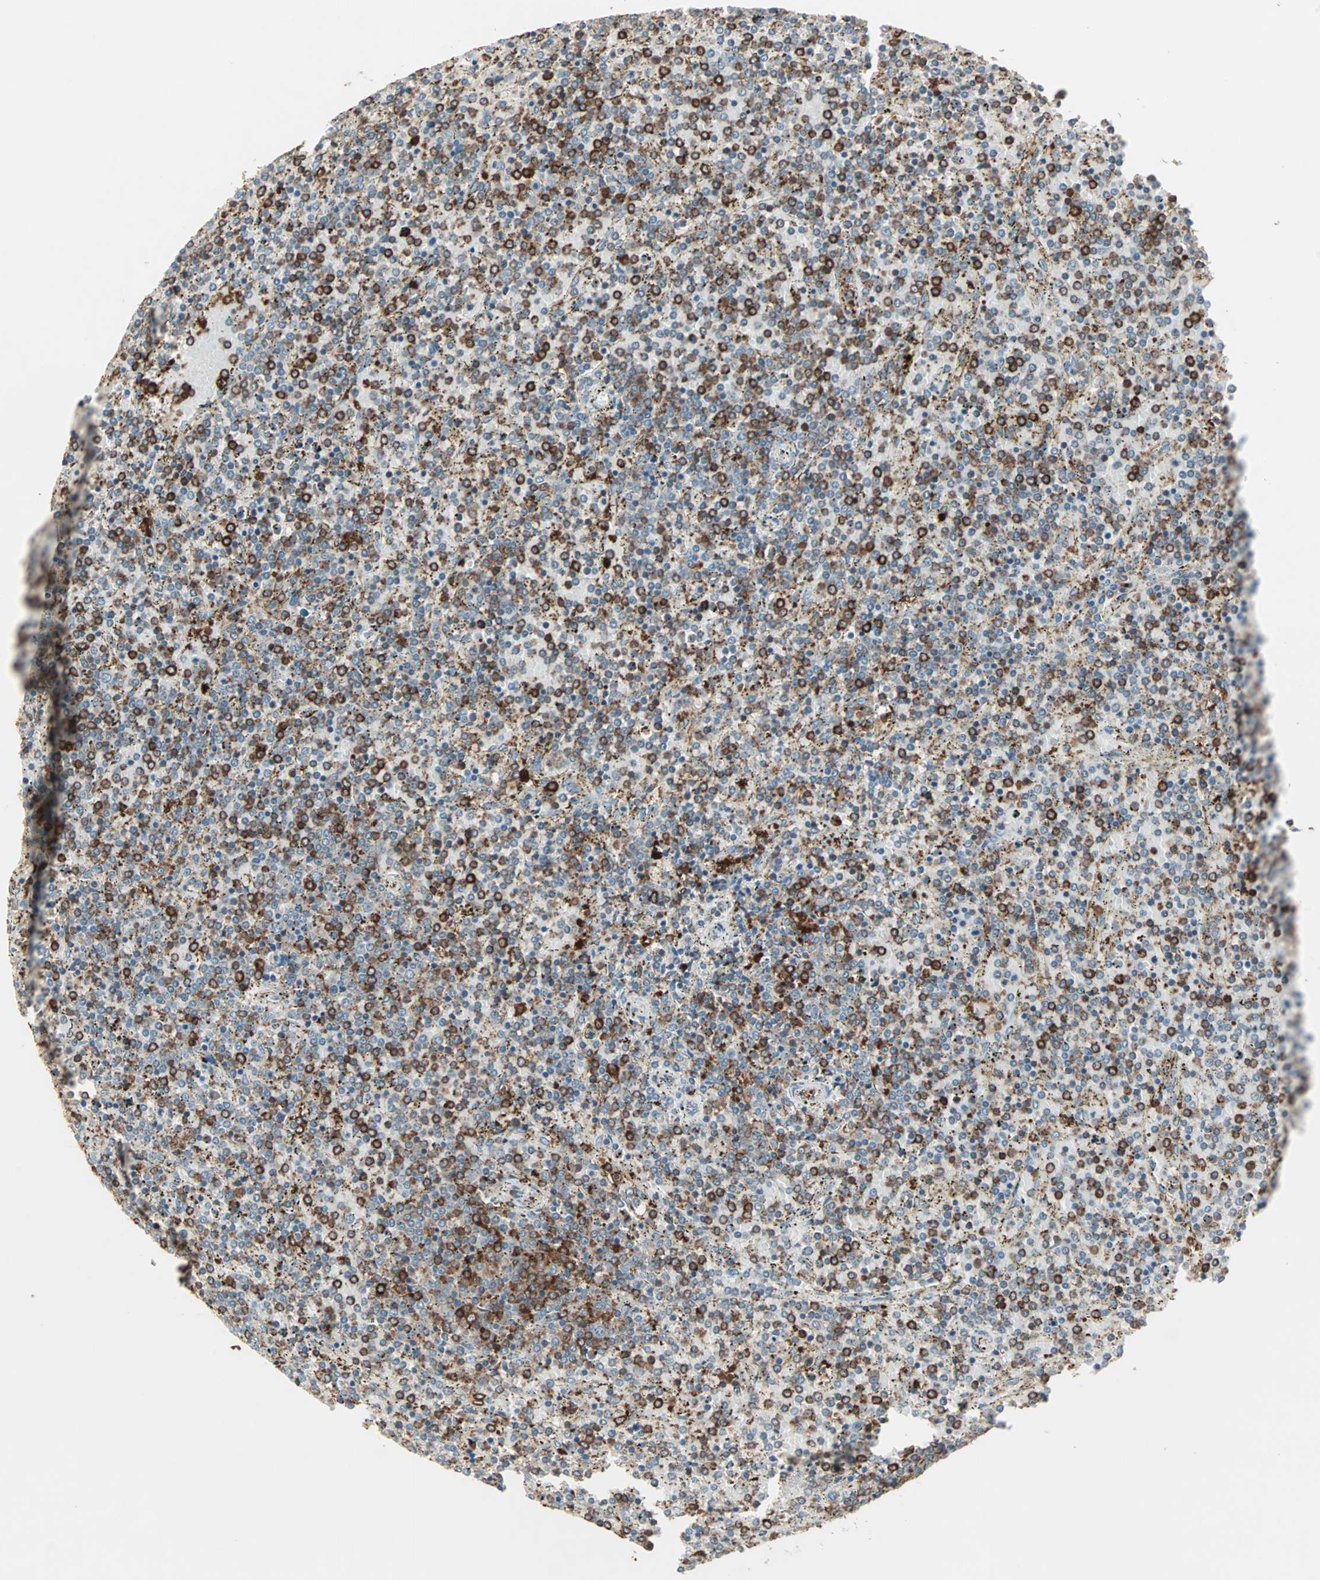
{"staining": {"intensity": "strong", "quantity": "25%-75%", "location": "cytoplasmic/membranous"}, "tissue": "lymphoma", "cell_type": "Tumor cells", "image_type": "cancer", "snomed": [{"axis": "morphology", "description": "Malignant lymphoma, non-Hodgkin's type, Low grade"}, {"axis": "topography", "description": "Spleen"}], "caption": "Immunohistochemistry photomicrograph of malignant lymphoma, non-Hodgkin's type (low-grade) stained for a protein (brown), which exhibits high levels of strong cytoplasmic/membranous staining in about 25%-75% of tumor cells.", "gene": "MMP3", "patient": {"sex": "female", "age": 77}}